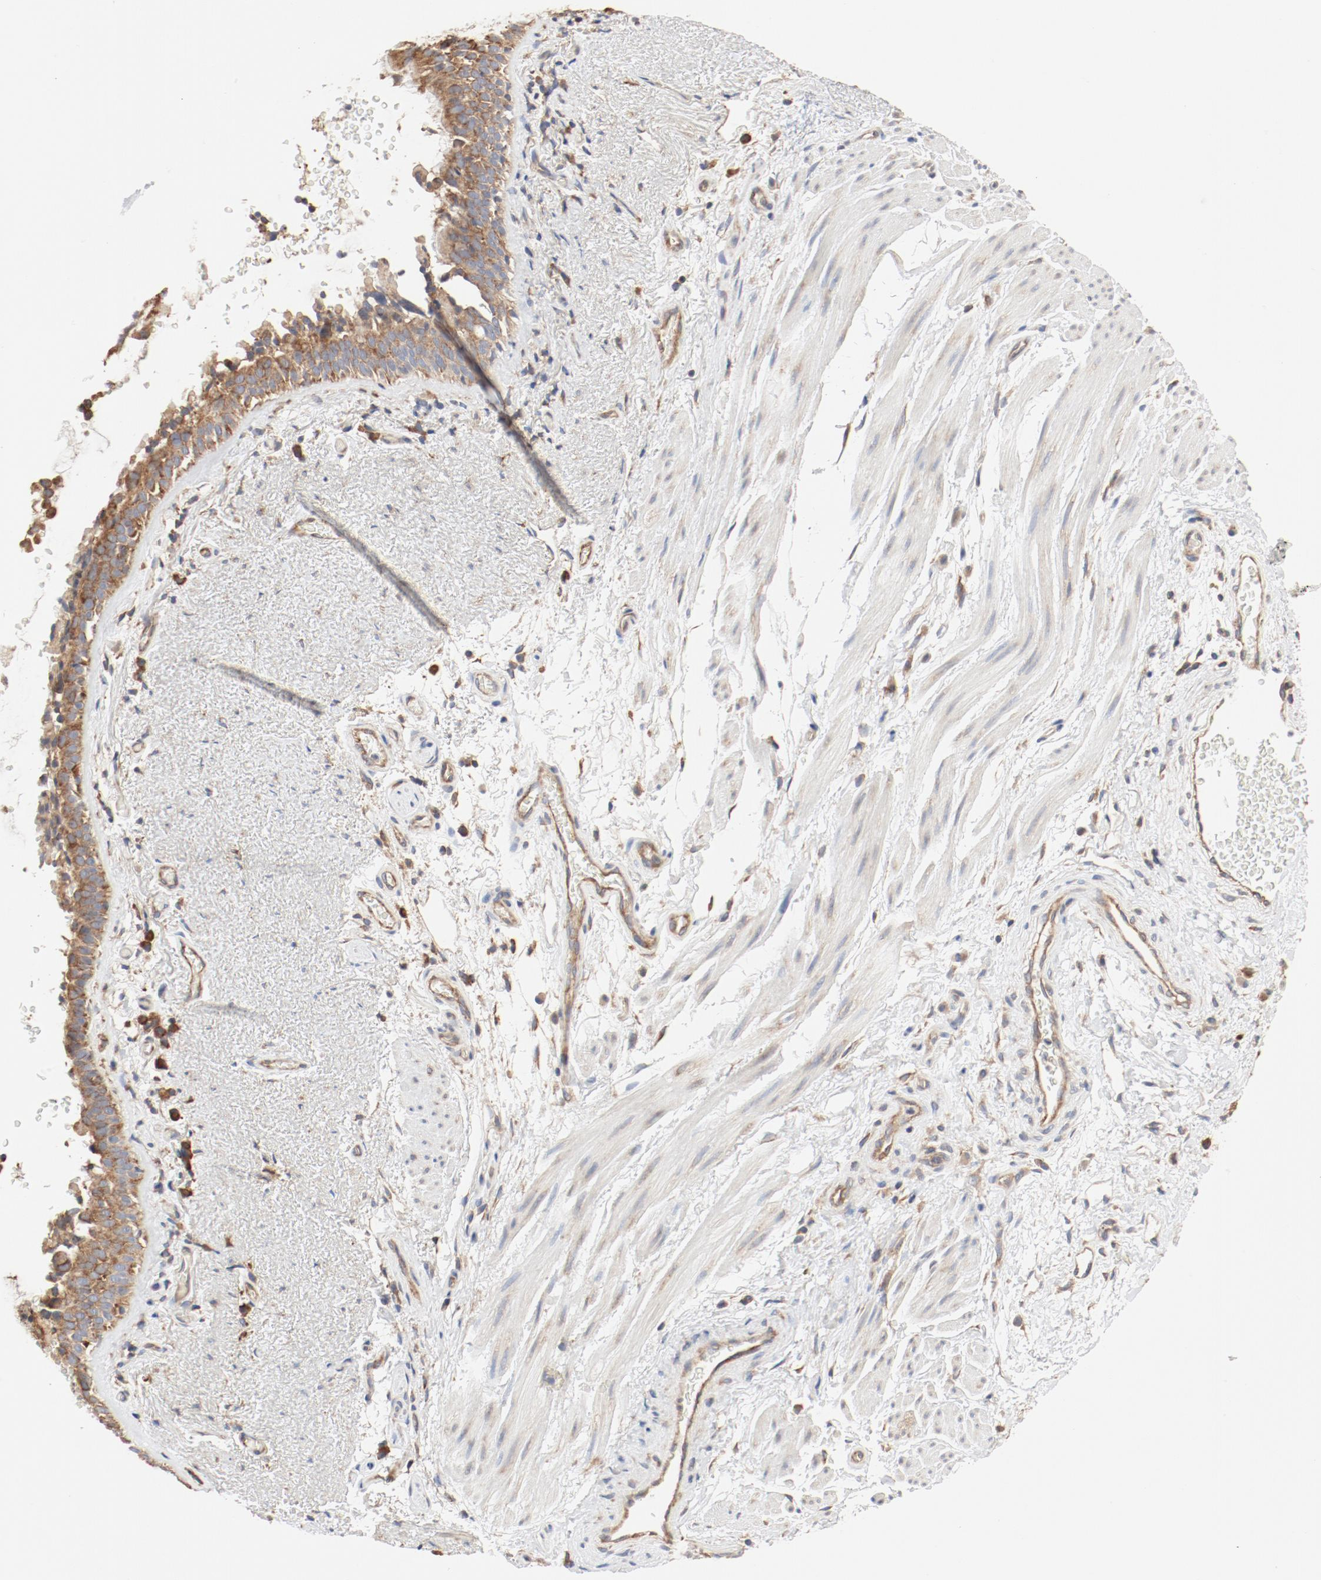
{"staining": {"intensity": "moderate", "quantity": ">75%", "location": "cytoplasmic/membranous"}, "tissue": "bronchus", "cell_type": "Respiratory epithelial cells", "image_type": "normal", "snomed": [{"axis": "morphology", "description": "Normal tissue, NOS"}, {"axis": "topography", "description": "Bronchus"}], "caption": "DAB (3,3'-diaminobenzidine) immunohistochemical staining of normal human bronchus demonstrates moderate cytoplasmic/membranous protein expression in about >75% of respiratory epithelial cells.", "gene": "RPS6", "patient": {"sex": "female", "age": 54}}